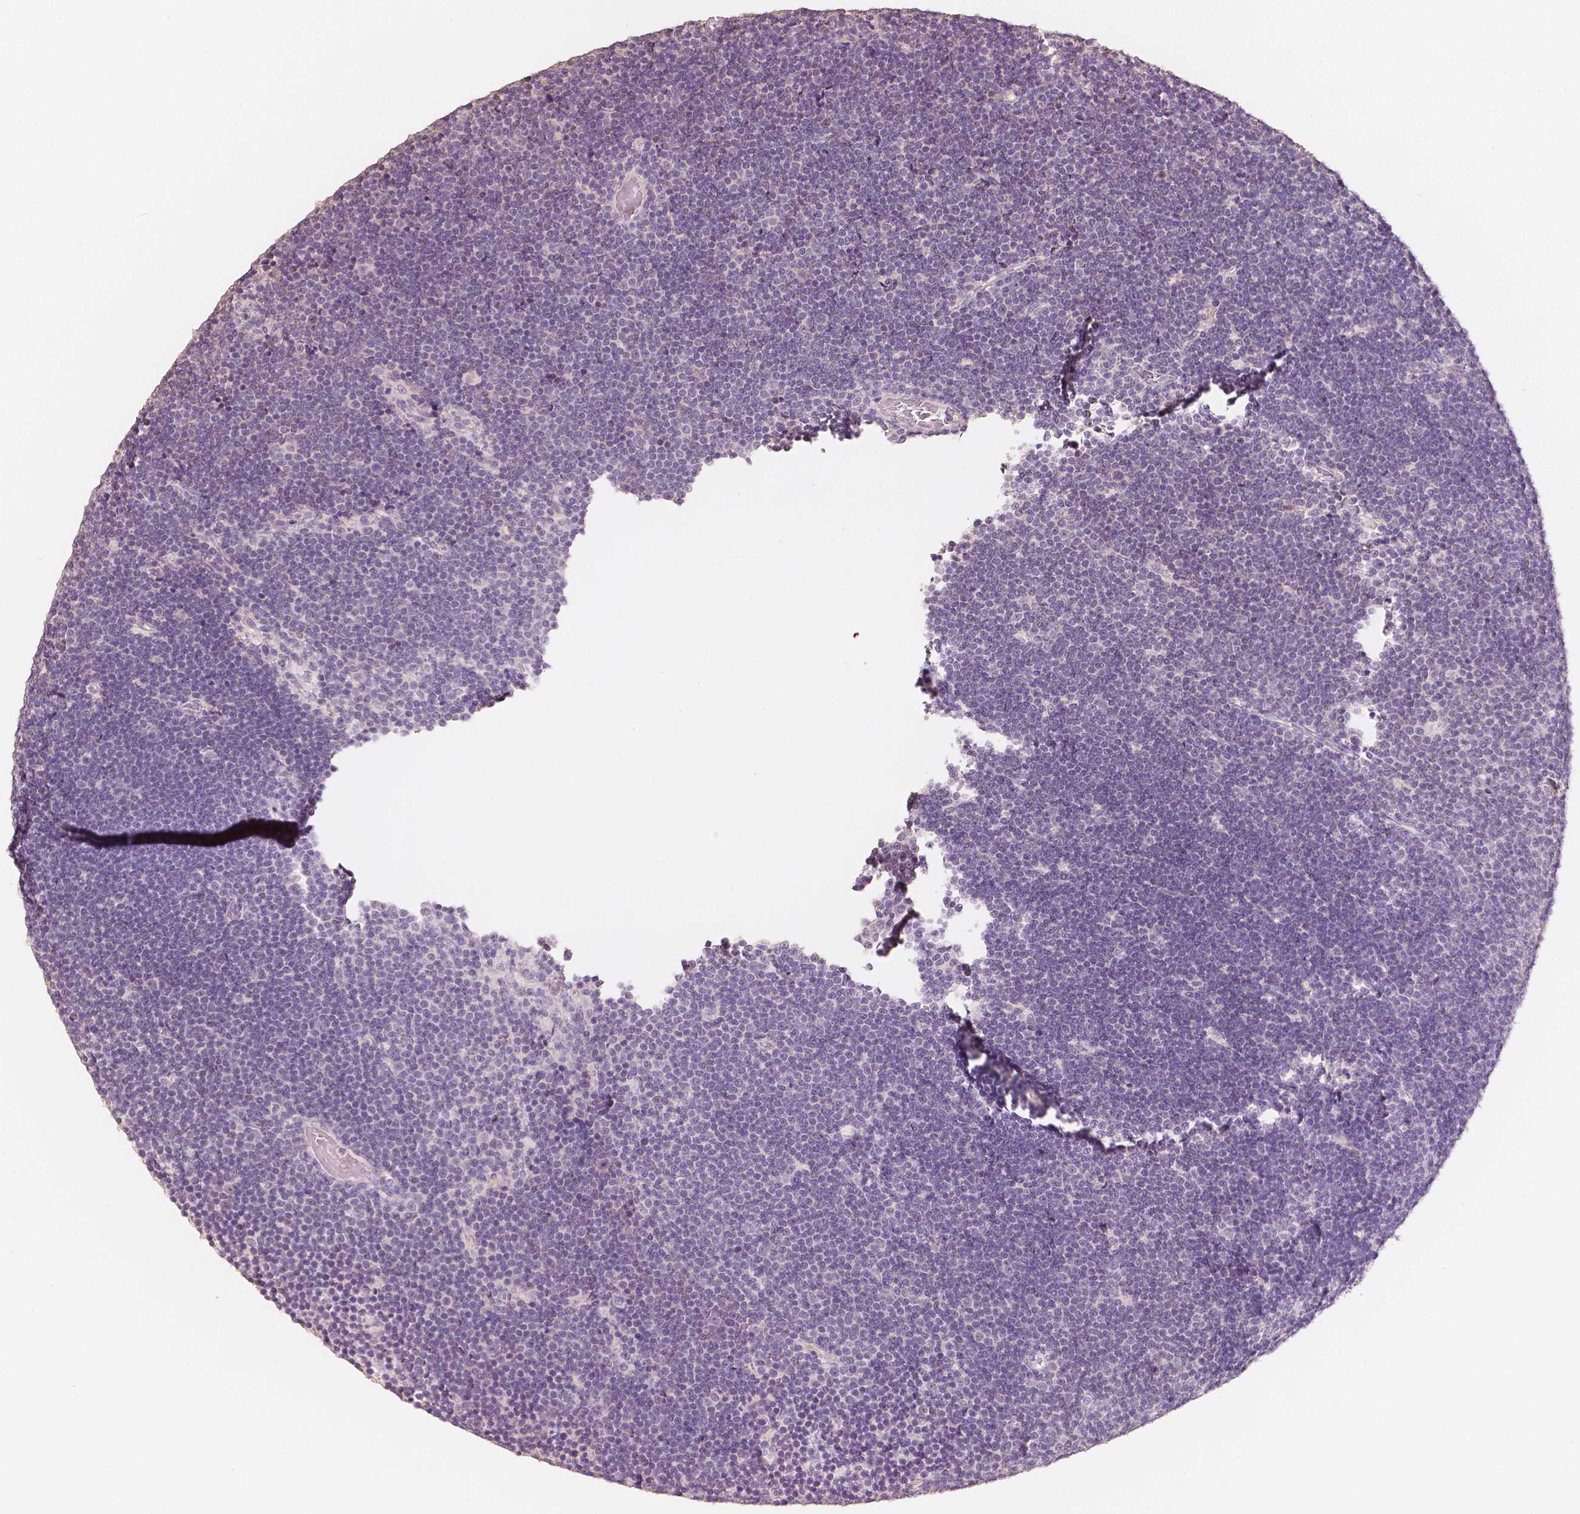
{"staining": {"intensity": "negative", "quantity": "none", "location": "none"}, "tissue": "lymphoma", "cell_type": "Tumor cells", "image_type": "cancer", "snomed": [{"axis": "morphology", "description": "Malignant lymphoma, non-Hodgkin's type, Low grade"}, {"axis": "topography", "description": "Brain"}], "caption": "The image reveals no staining of tumor cells in low-grade malignant lymphoma, non-Hodgkin's type.", "gene": "SOX15", "patient": {"sex": "female", "age": 66}}